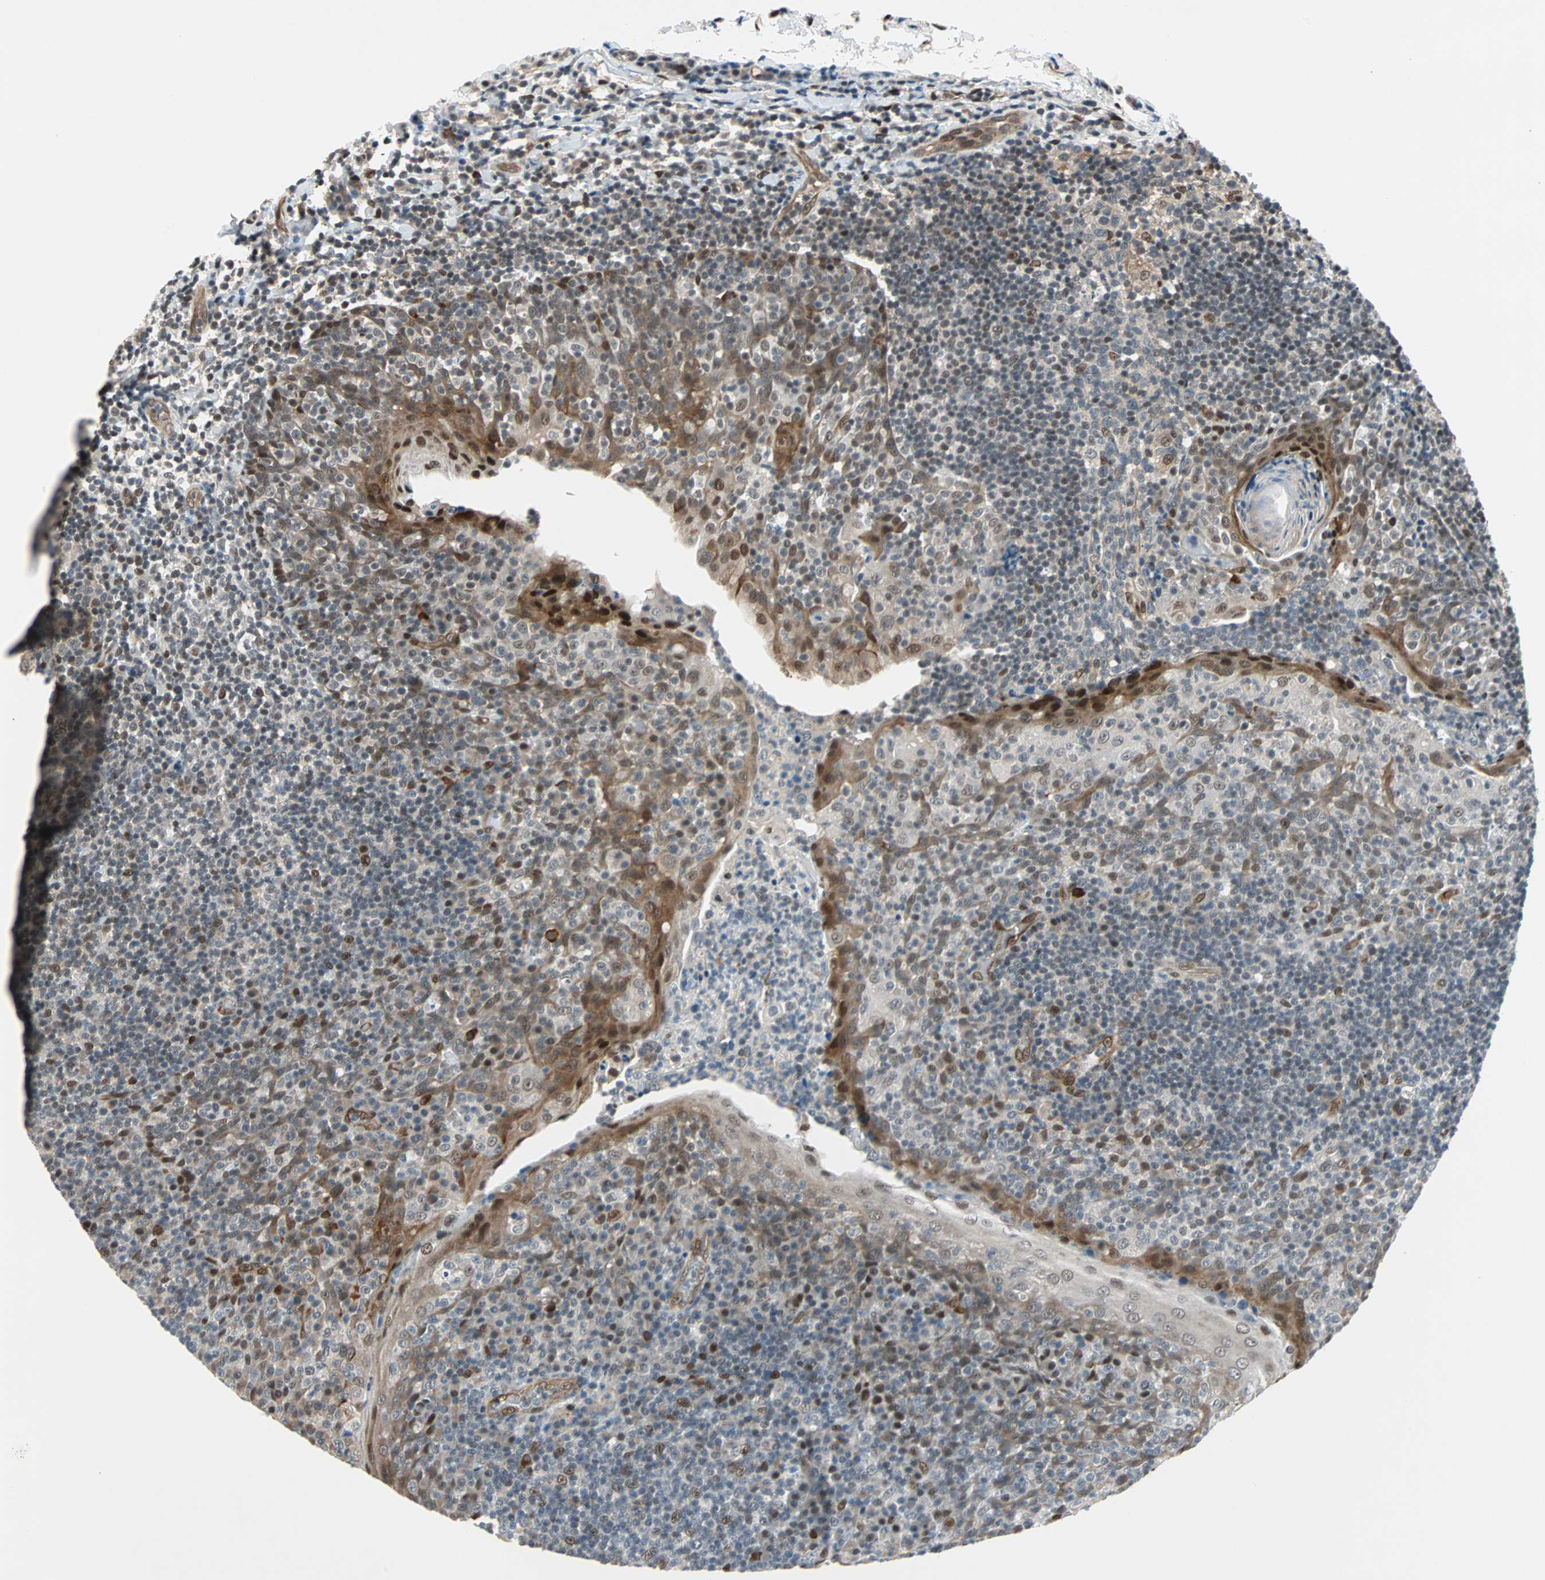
{"staining": {"intensity": "moderate", "quantity": "25%-75%", "location": "cytoplasmic/membranous,nuclear"}, "tissue": "tonsil", "cell_type": "Non-germinal center cells", "image_type": "normal", "snomed": [{"axis": "morphology", "description": "Normal tissue, NOS"}, {"axis": "topography", "description": "Tonsil"}], "caption": "IHC (DAB) staining of normal human tonsil demonstrates moderate cytoplasmic/membranous,nuclear protein staining in about 25%-75% of non-germinal center cells. (DAB (3,3'-diaminobenzidine) IHC, brown staining for protein, blue staining for nuclei).", "gene": "WWTR1", "patient": {"sex": "male", "age": 17}}